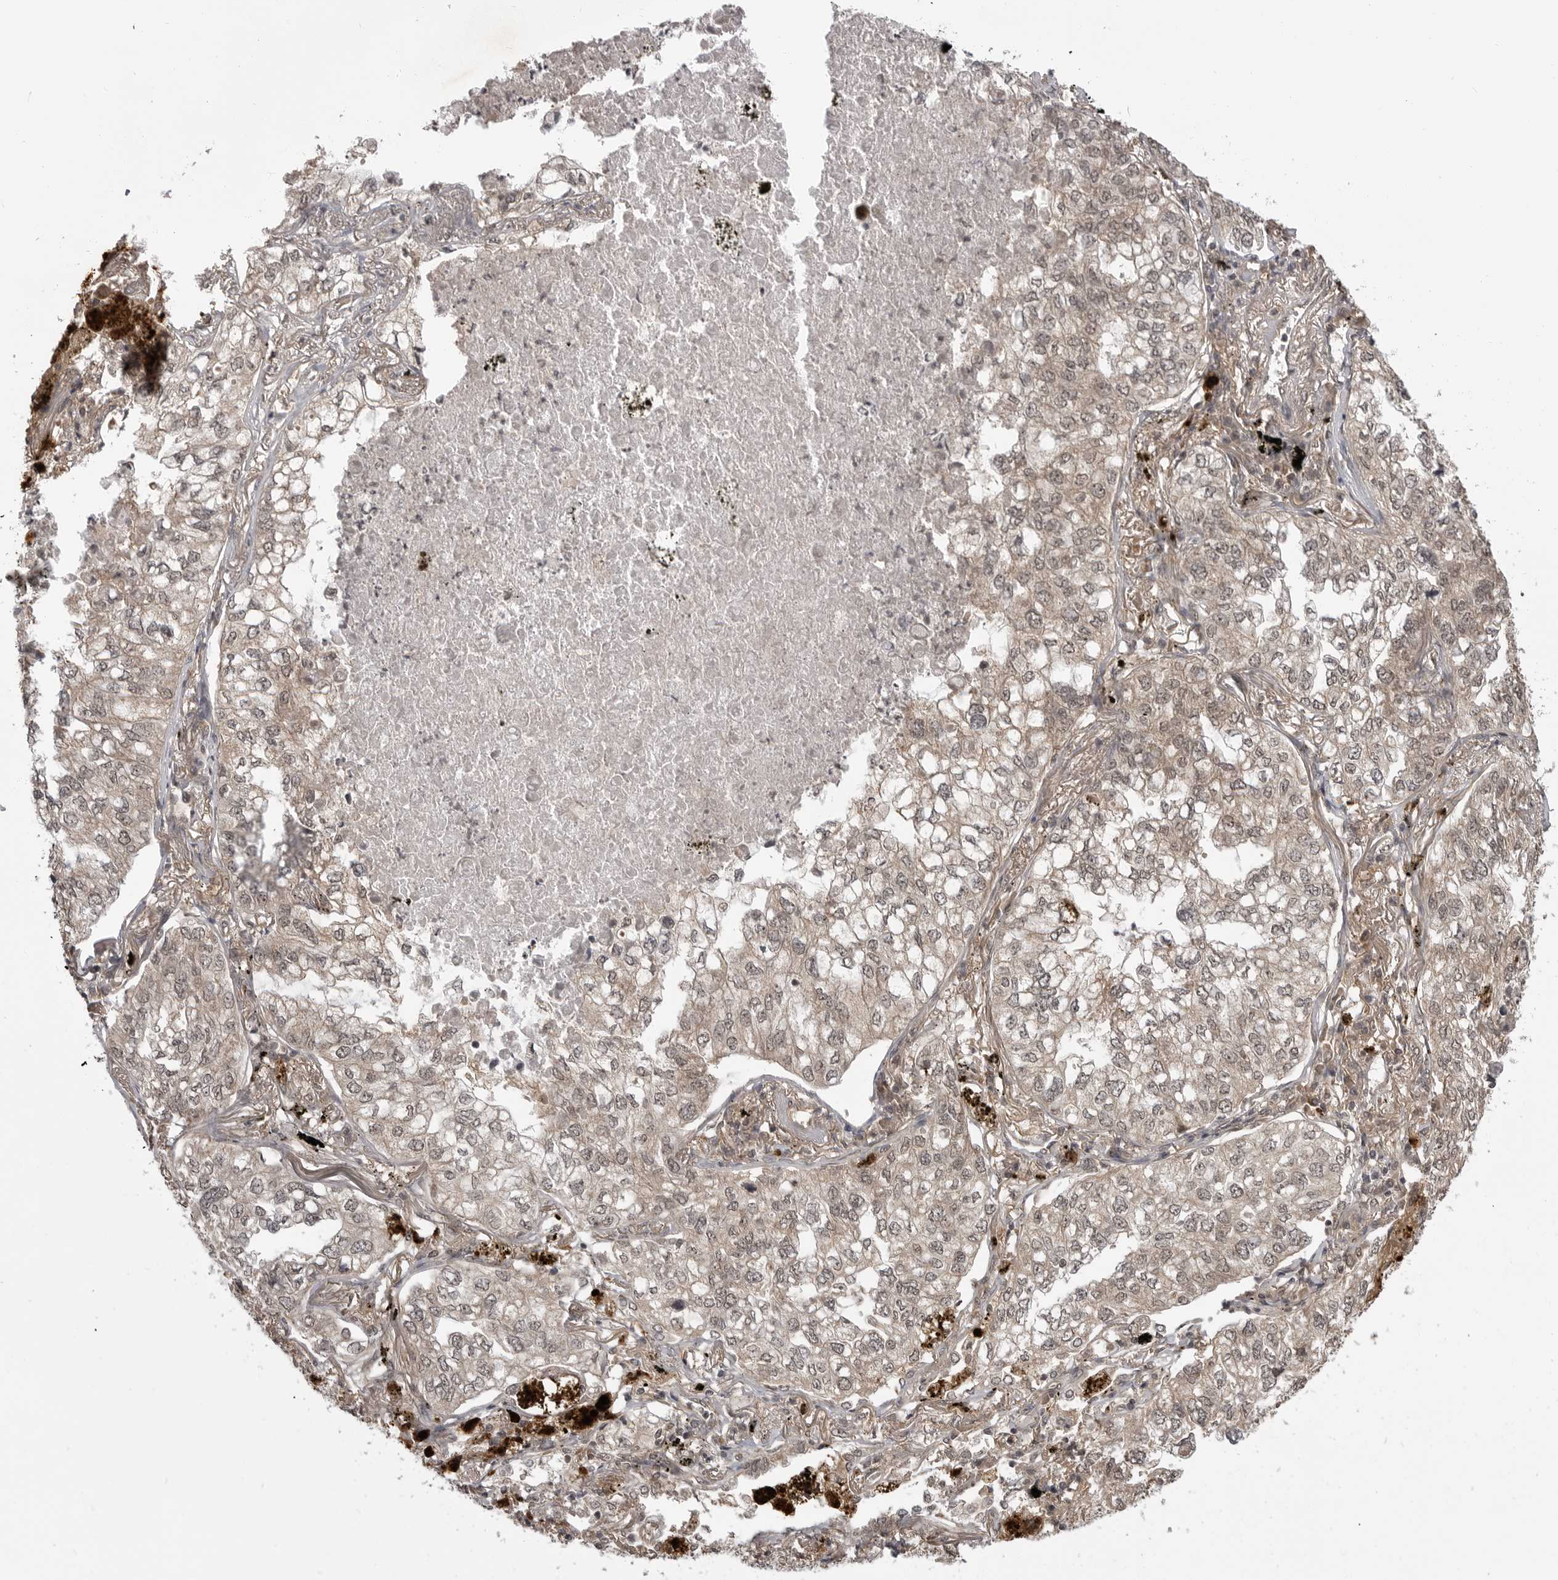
{"staining": {"intensity": "weak", "quantity": "<25%", "location": "cytoplasmic/membranous"}, "tissue": "lung cancer", "cell_type": "Tumor cells", "image_type": "cancer", "snomed": [{"axis": "morphology", "description": "Adenocarcinoma, NOS"}, {"axis": "topography", "description": "Lung"}], "caption": "This is an immunohistochemistry (IHC) photomicrograph of human lung cancer. There is no positivity in tumor cells.", "gene": "IL24", "patient": {"sex": "male", "age": 65}}